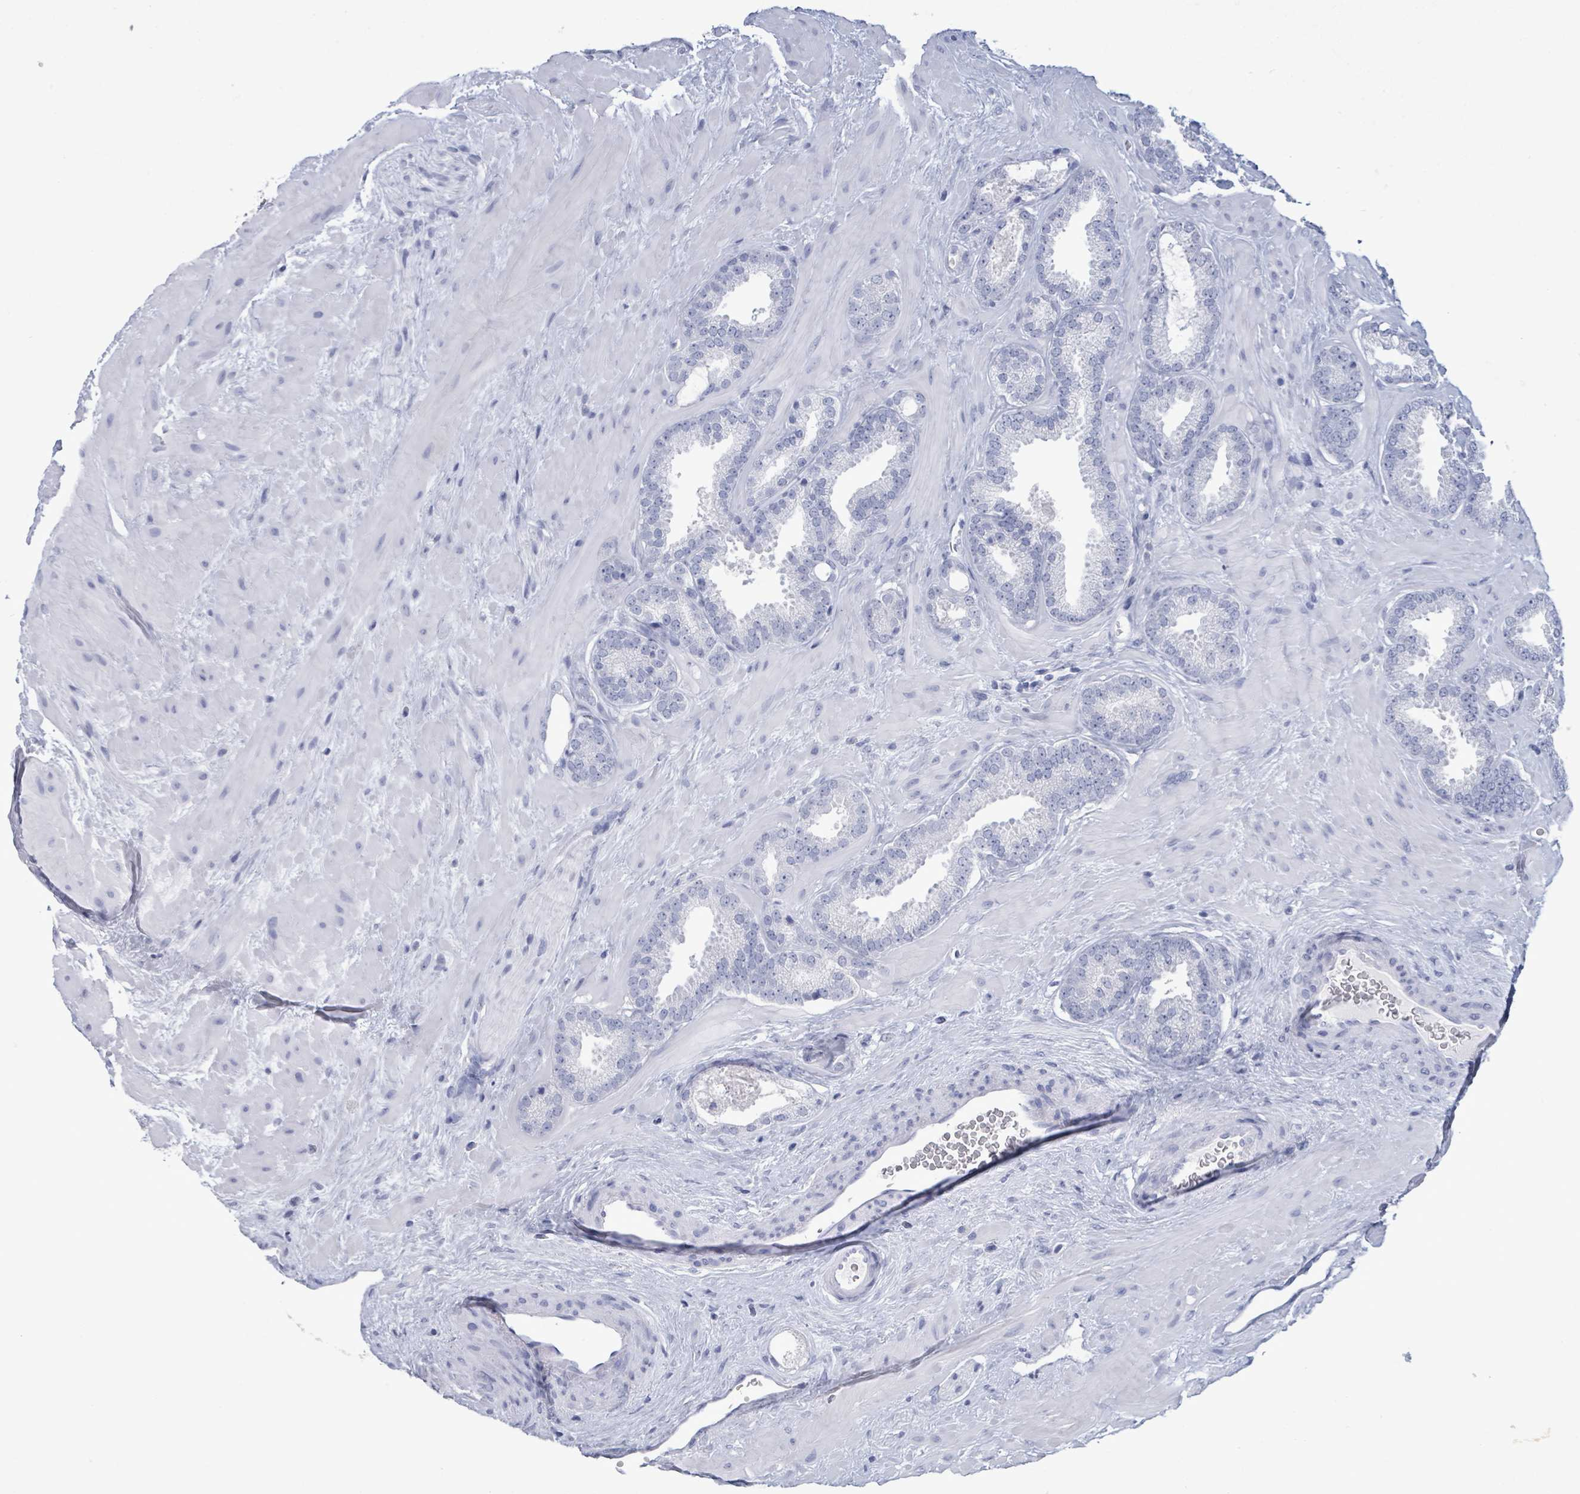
{"staining": {"intensity": "negative", "quantity": "none", "location": "none"}, "tissue": "prostate cancer", "cell_type": "Tumor cells", "image_type": "cancer", "snomed": [{"axis": "morphology", "description": "Adenocarcinoma, Low grade"}, {"axis": "topography", "description": "Prostate"}], "caption": "Tumor cells show no significant protein expression in prostate cancer (low-grade adenocarcinoma).", "gene": "NKX2-1", "patient": {"sex": "male", "age": 62}}